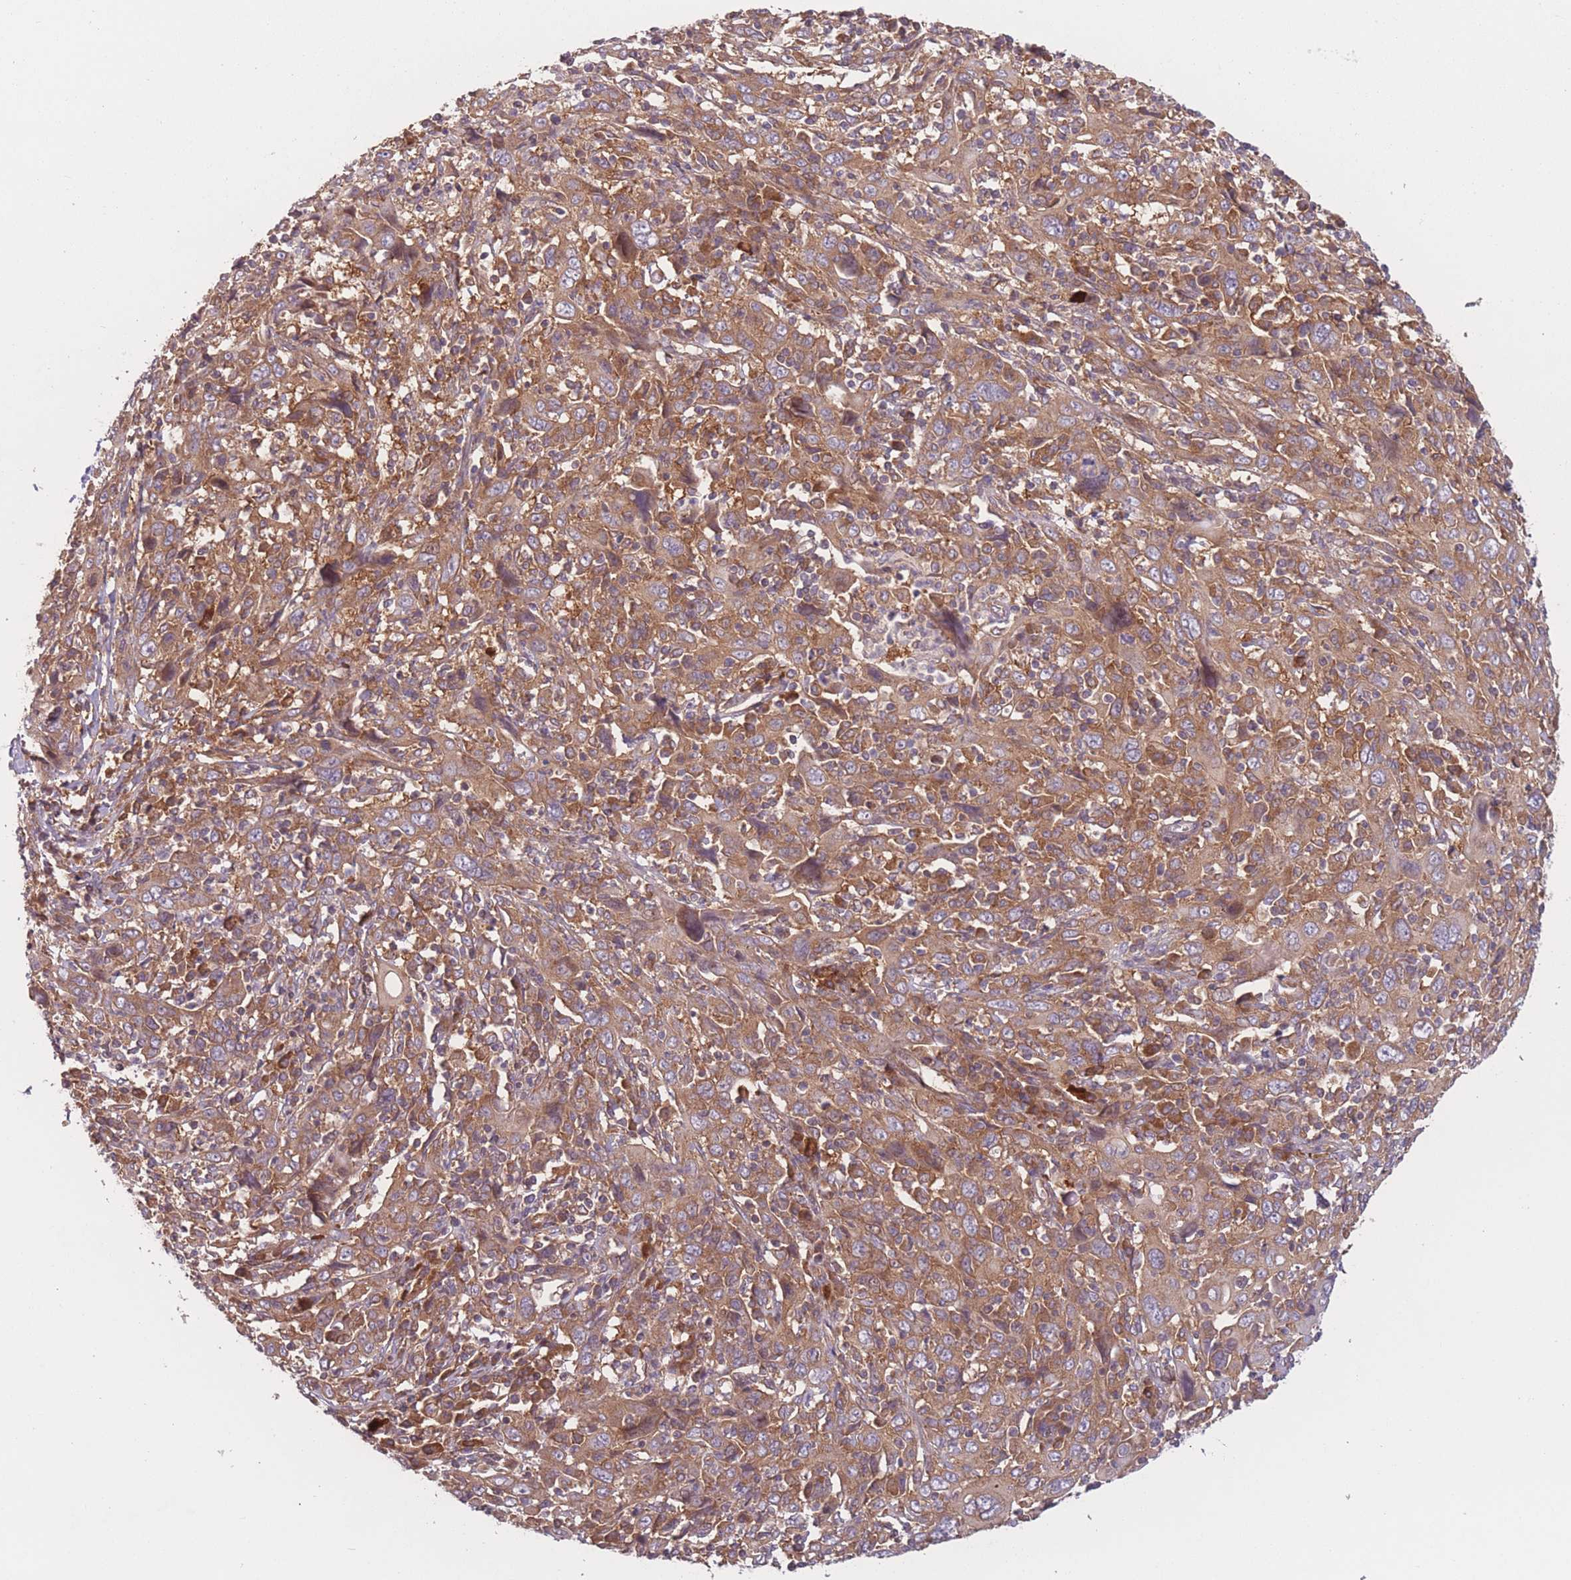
{"staining": {"intensity": "moderate", "quantity": ">75%", "location": "cytoplasmic/membranous"}, "tissue": "cervical cancer", "cell_type": "Tumor cells", "image_type": "cancer", "snomed": [{"axis": "morphology", "description": "Squamous cell carcinoma, NOS"}, {"axis": "topography", "description": "Cervix"}], "caption": "Human cervical squamous cell carcinoma stained for a protein (brown) exhibits moderate cytoplasmic/membranous positive positivity in approximately >75% of tumor cells.", "gene": "WASHC2A", "patient": {"sex": "female", "age": 46}}